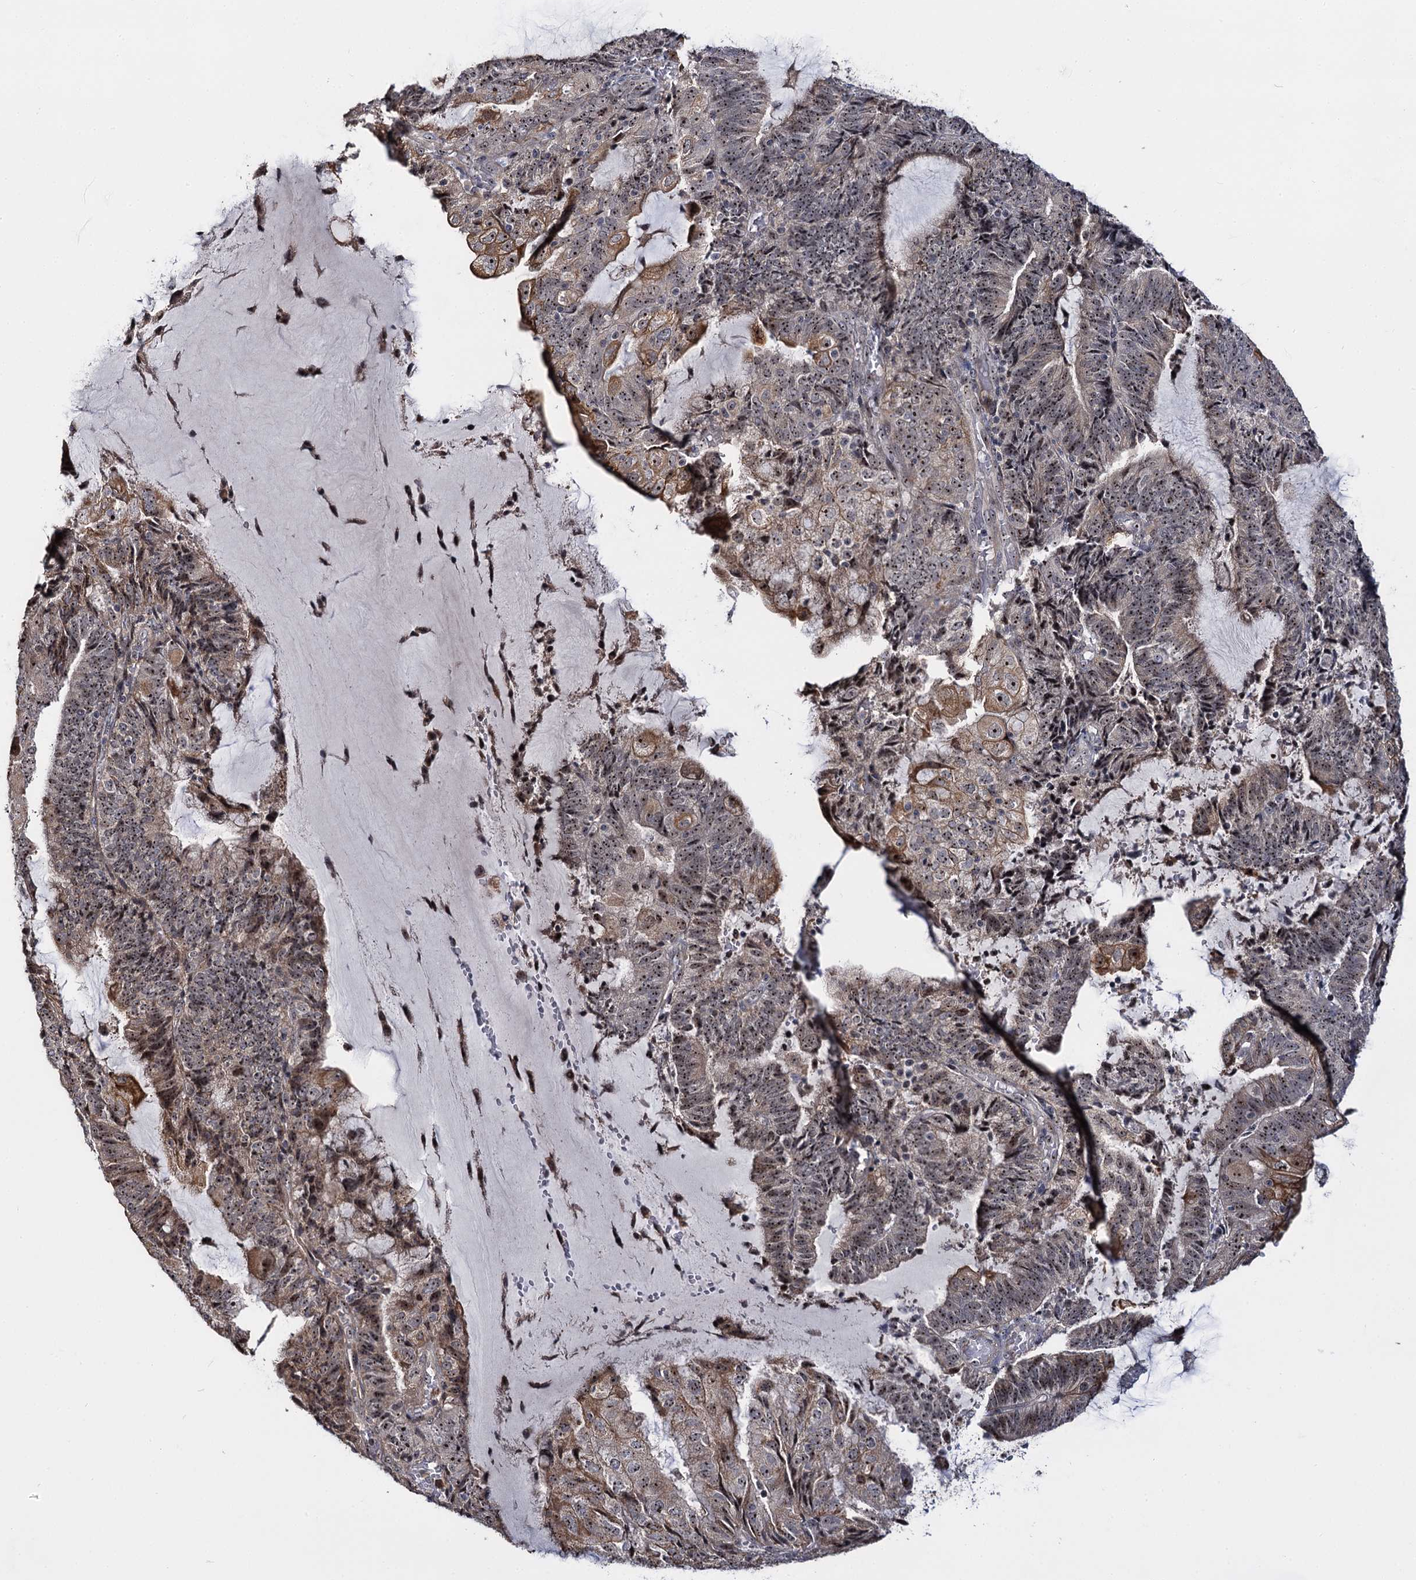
{"staining": {"intensity": "moderate", "quantity": "25%-75%", "location": "cytoplasmic/membranous,nuclear"}, "tissue": "endometrial cancer", "cell_type": "Tumor cells", "image_type": "cancer", "snomed": [{"axis": "morphology", "description": "Adenocarcinoma, NOS"}, {"axis": "topography", "description": "Endometrium"}], "caption": "Moderate cytoplasmic/membranous and nuclear expression is seen in about 25%-75% of tumor cells in endometrial cancer (adenocarcinoma).", "gene": "SUPT20H", "patient": {"sex": "female", "age": 81}}